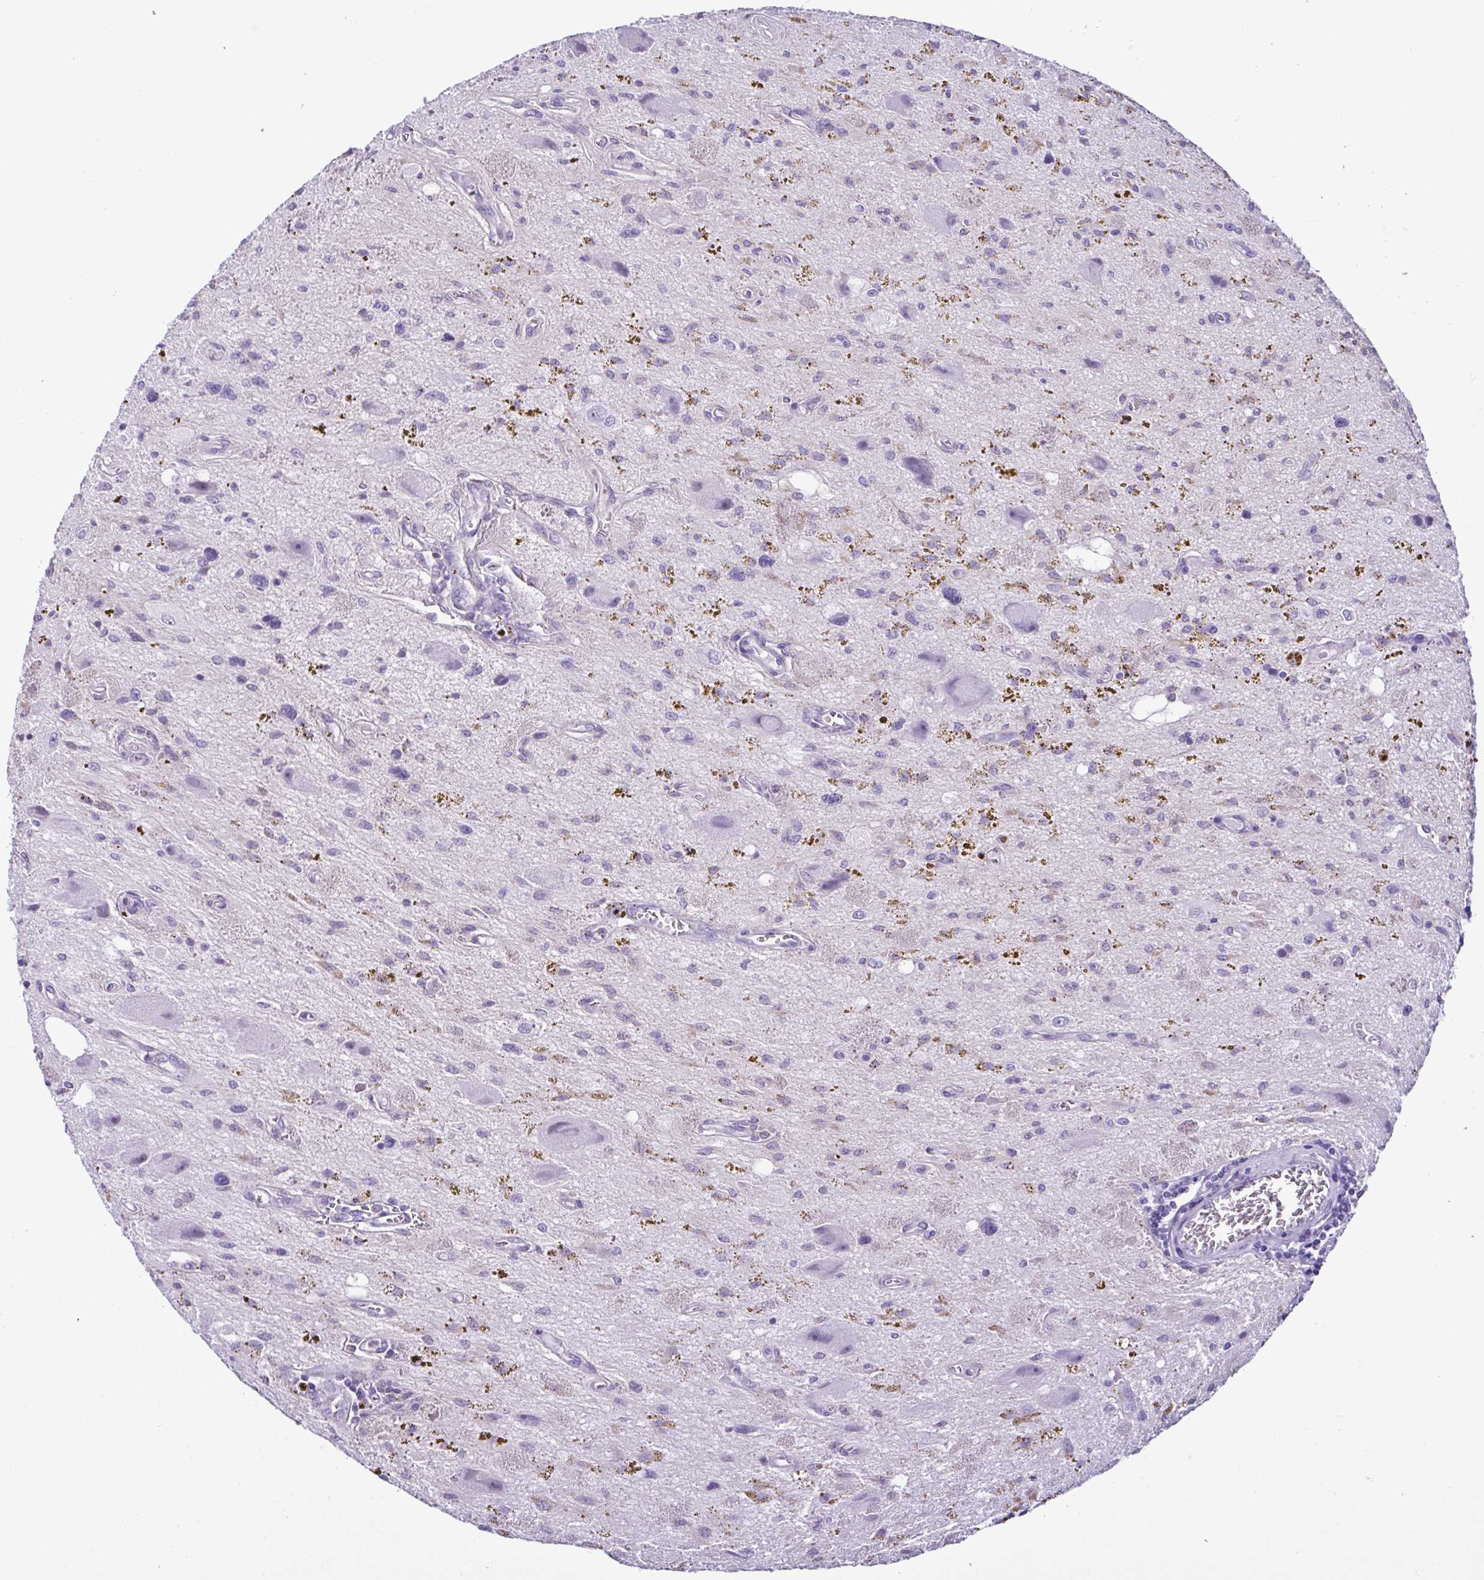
{"staining": {"intensity": "negative", "quantity": "none", "location": "none"}, "tissue": "glioma", "cell_type": "Tumor cells", "image_type": "cancer", "snomed": [{"axis": "morphology", "description": "Glioma, malignant, Low grade"}, {"axis": "topography", "description": "Cerebellum"}], "caption": "Immunohistochemistry histopathology image of neoplastic tissue: human malignant glioma (low-grade) stained with DAB displays no significant protein positivity in tumor cells.", "gene": "CBY2", "patient": {"sex": "female", "age": 14}}